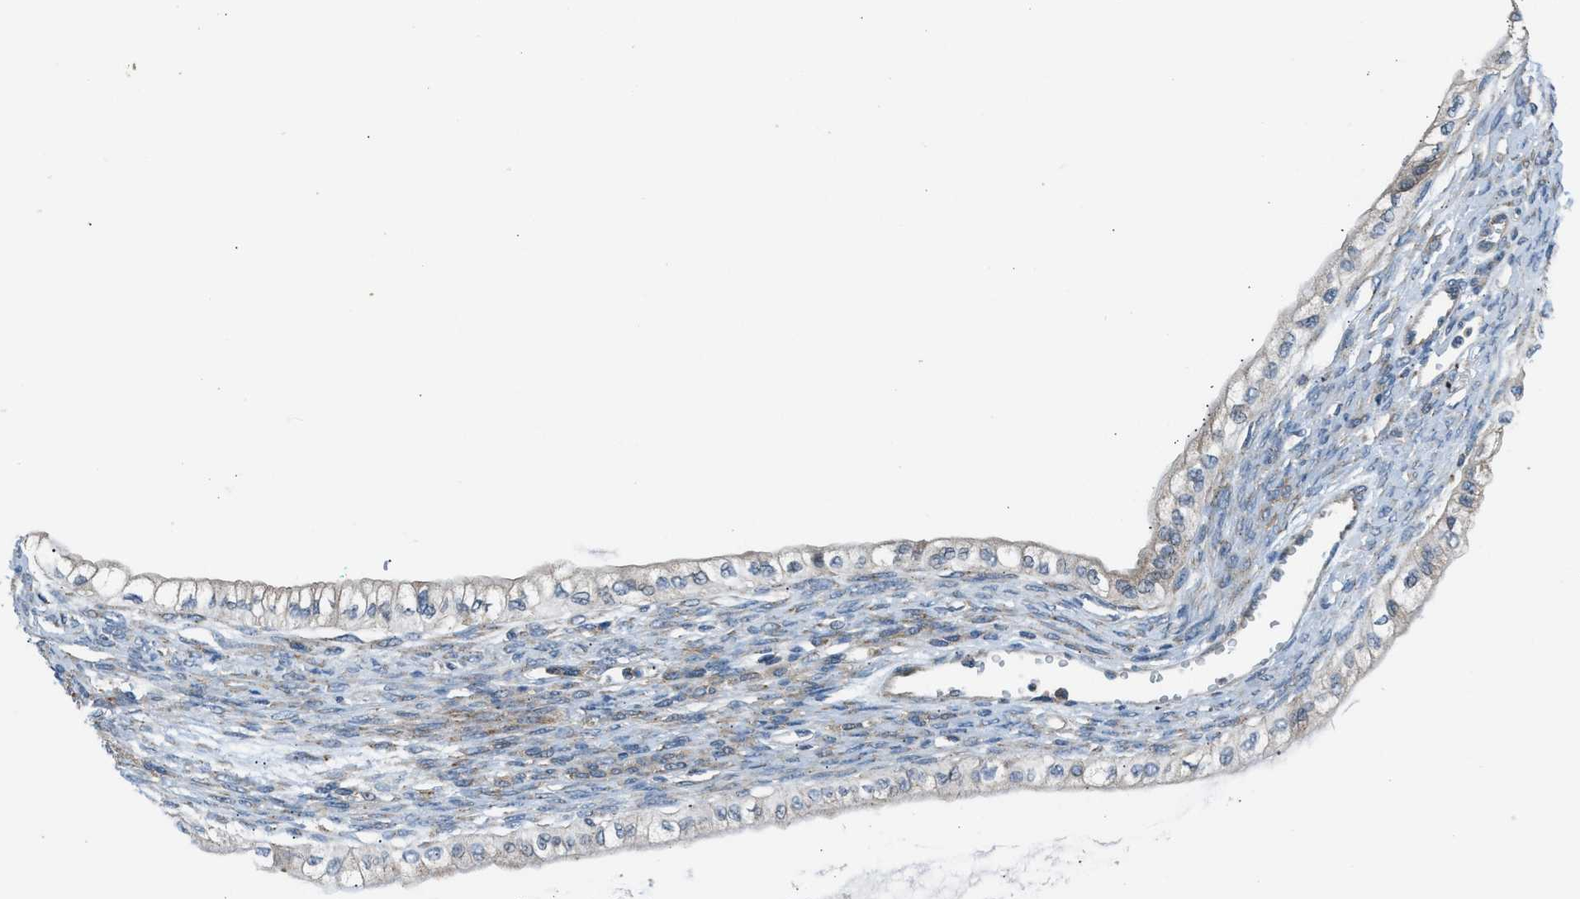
{"staining": {"intensity": "weak", "quantity": "25%-75%", "location": "cytoplasmic/membranous"}, "tissue": "ovarian cancer", "cell_type": "Tumor cells", "image_type": "cancer", "snomed": [{"axis": "morphology", "description": "Cystadenocarcinoma, mucinous, NOS"}, {"axis": "topography", "description": "Ovary"}], "caption": "The photomicrograph shows staining of ovarian mucinous cystadenocarcinoma, revealing weak cytoplasmic/membranous protein expression (brown color) within tumor cells.", "gene": "EDARADD", "patient": {"sex": "female", "age": 57}}